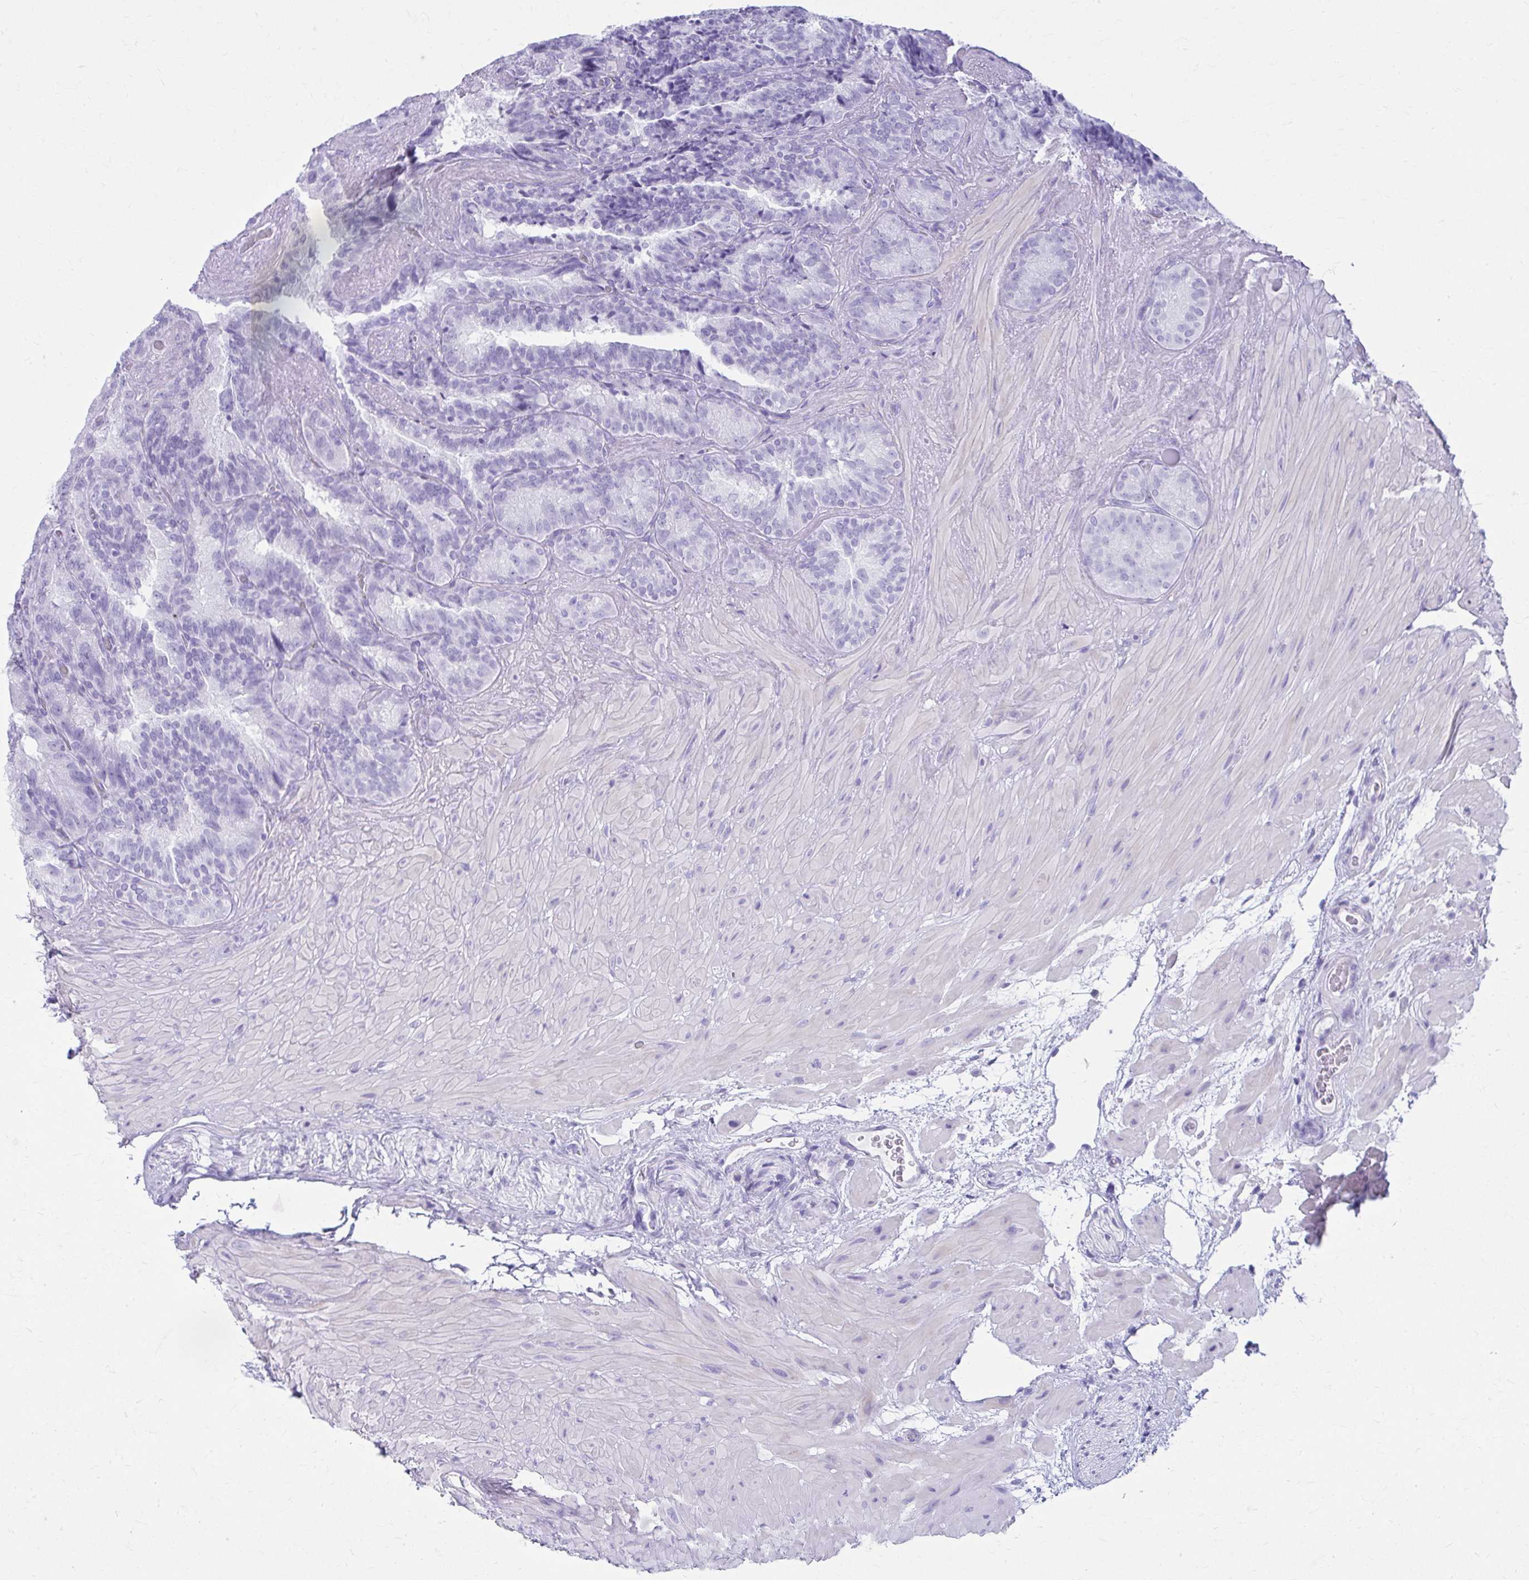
{"staining": {"intensity": "negative", "quantity": "none", "location": "none"}, "tissue": "seminal vesicle", "cell_type": "Glandular cells", "image_type": "normal", "snomed": [{"axis": "morphology", "description": "Normal tissue, NOS"}, {"axis": "topography", "description": "Seminal veicle"}], "caption": "Immunohistochemistry of normal seminal vesicle shows no staining in glandular cells. Nuclei are stained in blue.", "gene": "ATP4B", "patient": {"sex": "male", "age": 60}}